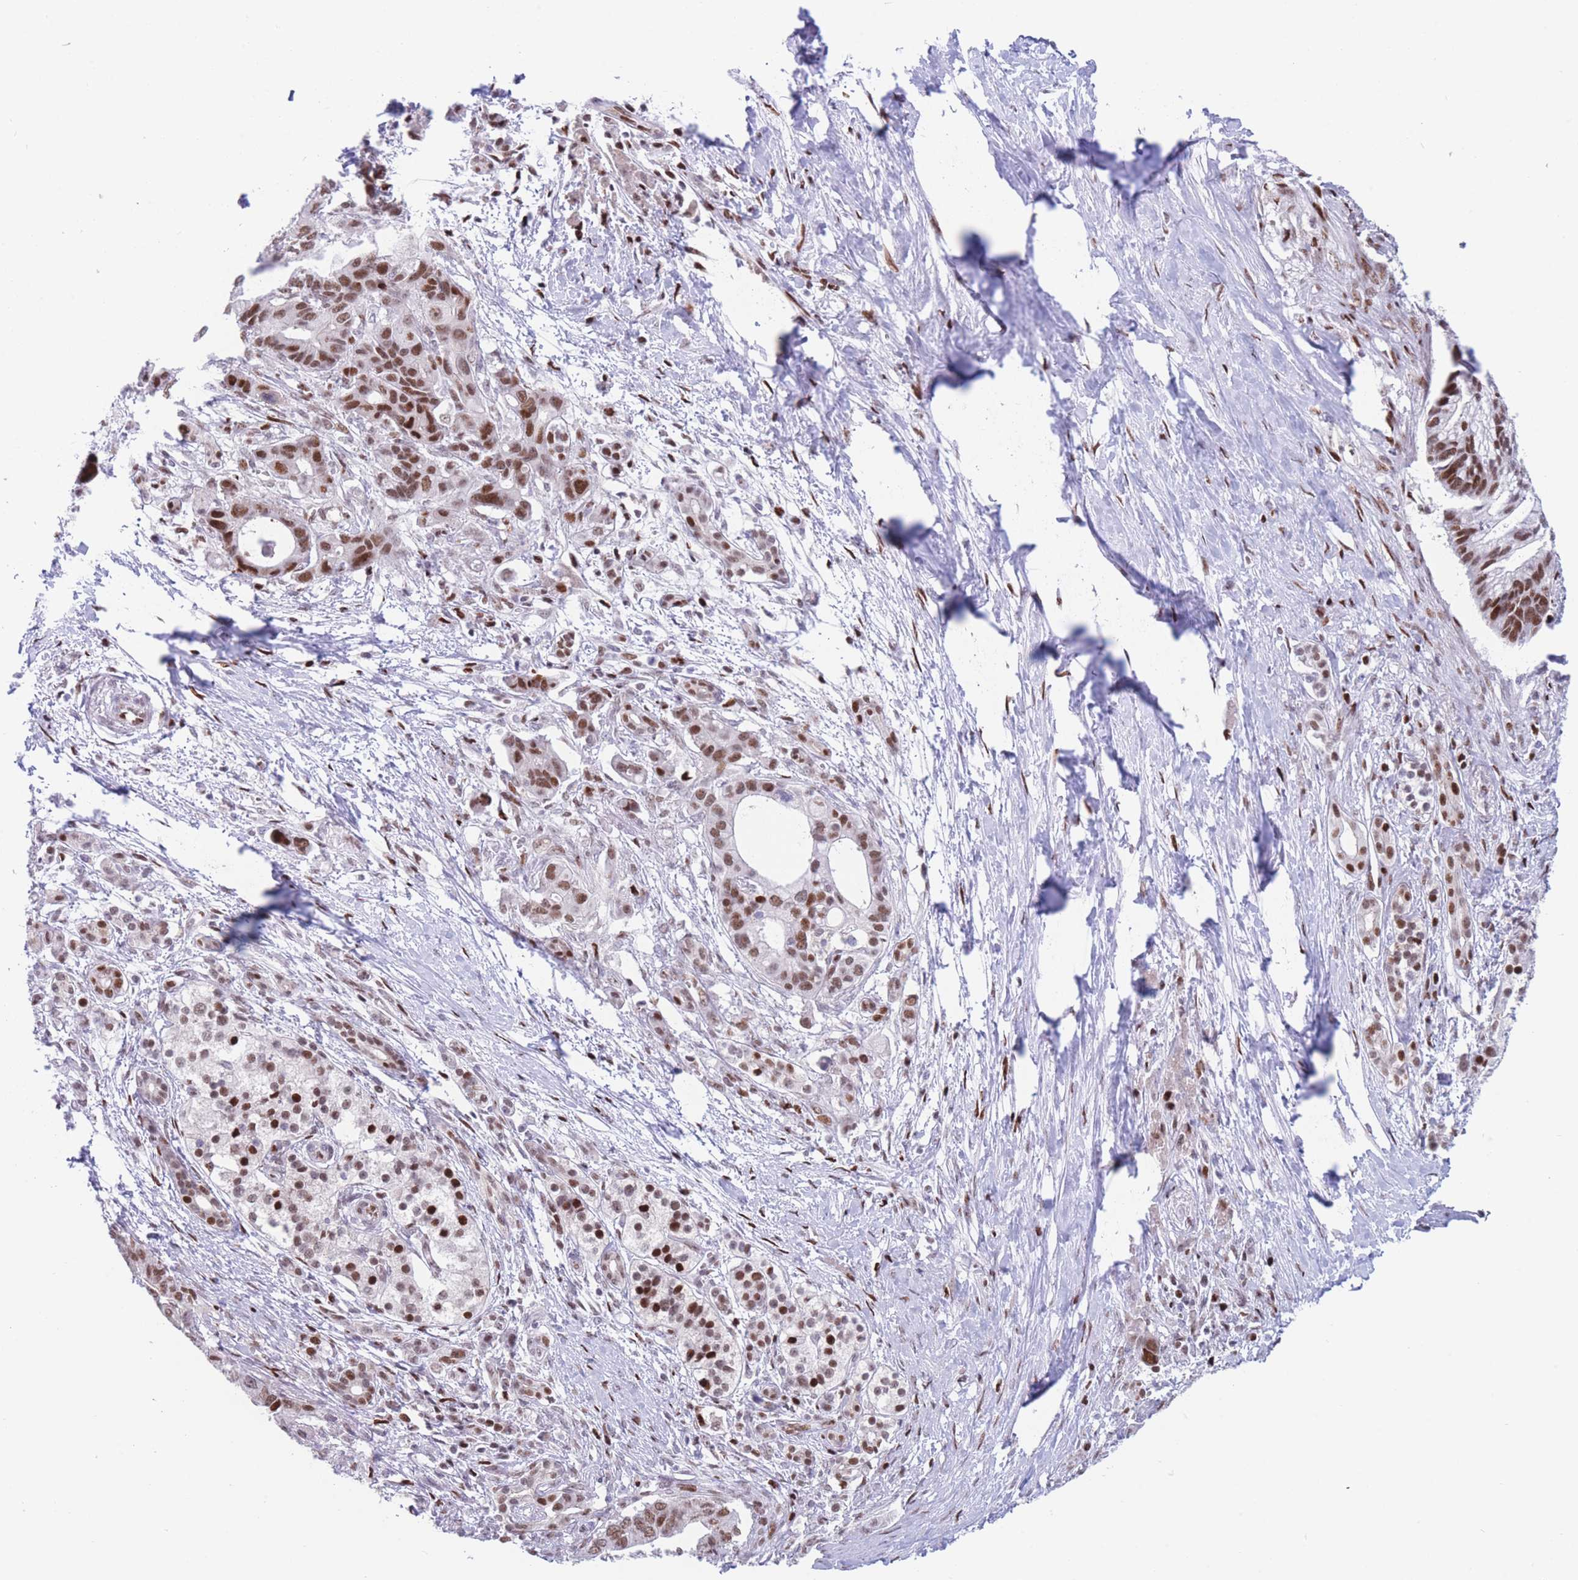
{"staining": {"intensity": "strong", "quantity": ">75%", "location": "nuclear"}, "tissue": "pancreatic cancer", "cell_type": "Tumor cells", "image_type": "cancer", "snomed": [{"axis": "morphology", "description": "Adenocarcinoma, NOS"}, {"axis": "topography", "description": "Pancreas"}], "caption": "Immunohistochemistry micrograph of human adenocarcinoma (pancreatic) stained for a protein (brown), which demonstrates high levels of strong nuclear expression in about >75% of tumor cells.", "gene": "DNAJC3", "patient": {"sex": "male", "age": 68}}